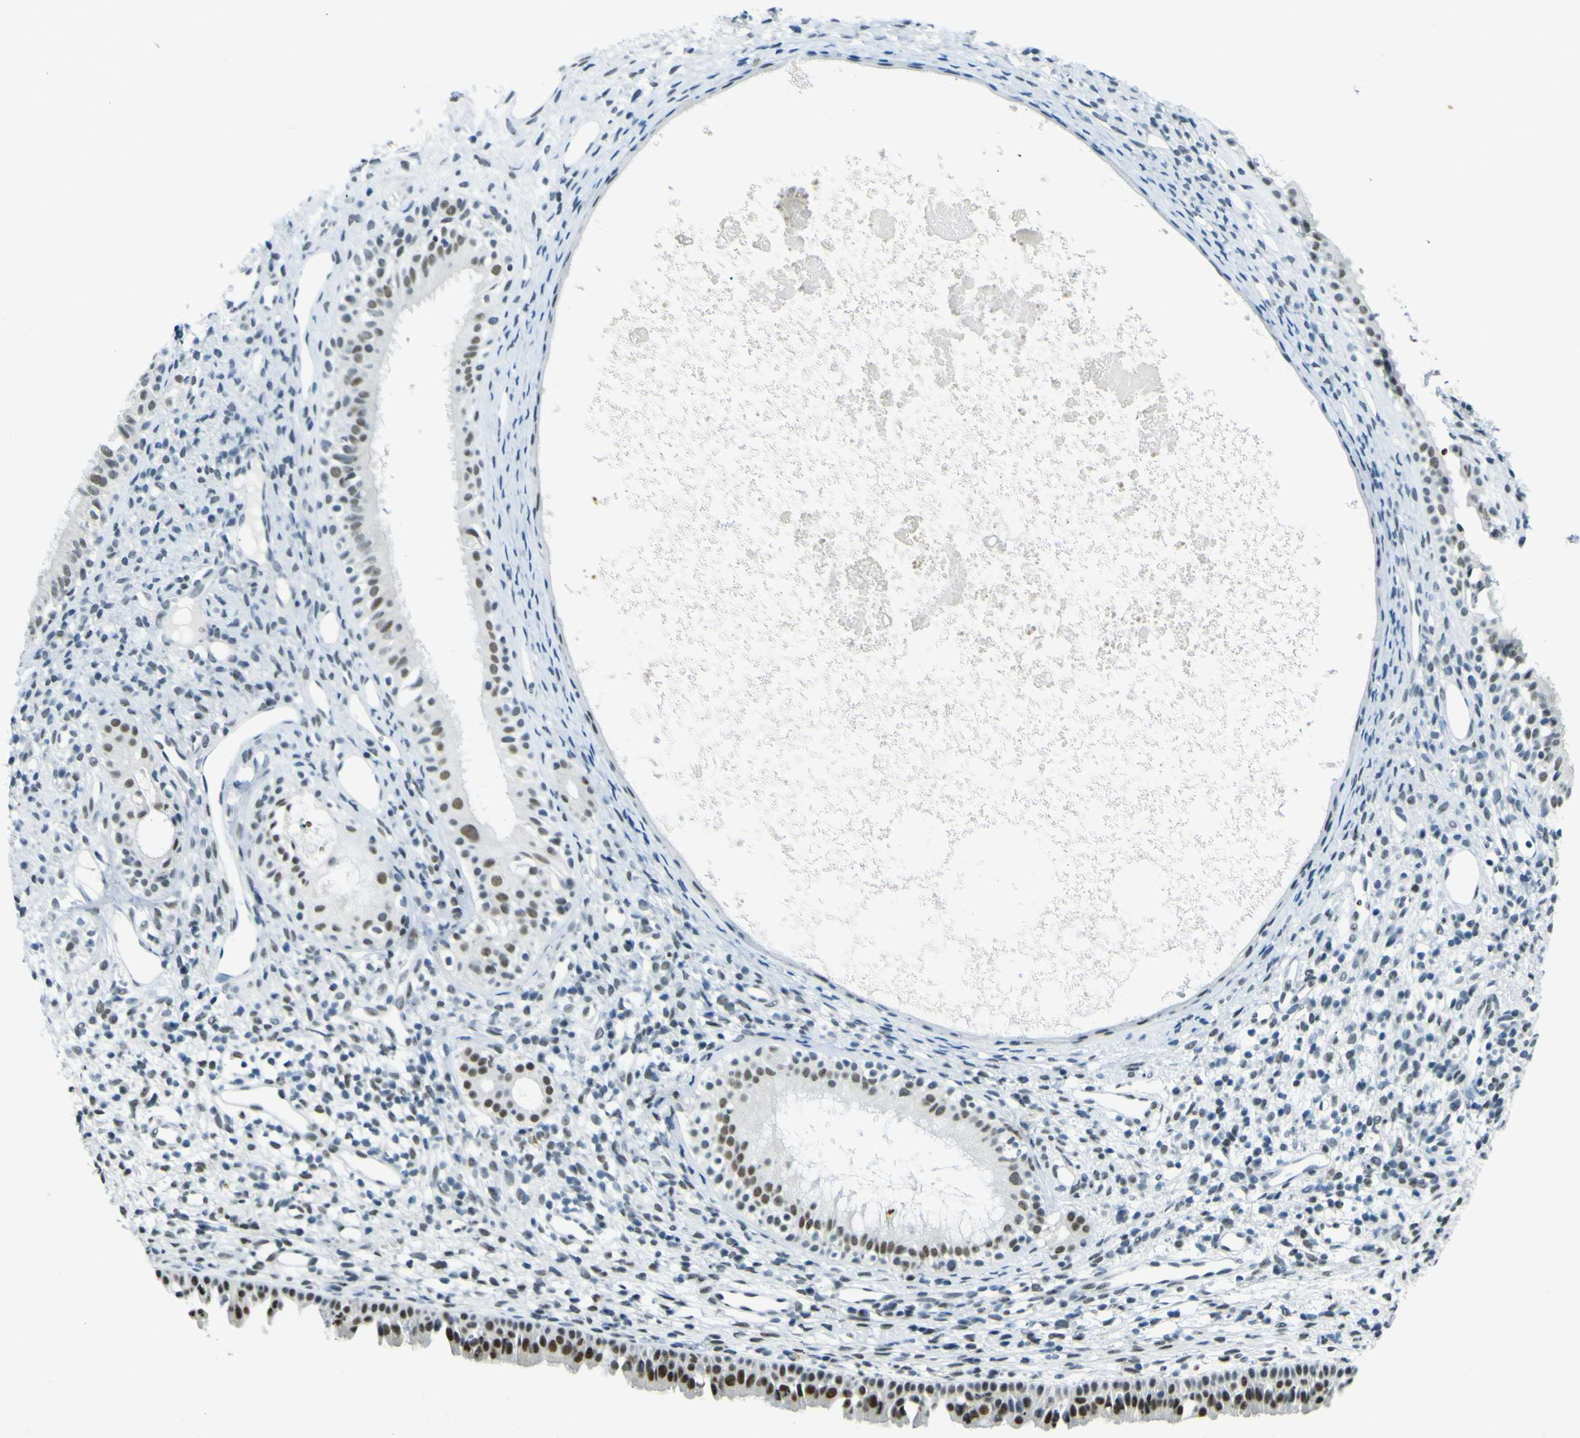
{"staining": {"intensity": "moderate", "quantity": "25%-75%", "location": "cytoplasmic/membranous"}, "tissue": "nasopharynx", "cell_type": "Respiratory epithelial cells", "image_type": "normal", "snomed": [{"axis": "morphology", "description": "Normal tissue, NOS"}, {"axis": "topography", "description": "Nasopharynx"}], "caption": "Moderate cytoplasmic/membranous expression is present in approximately 25%-75% of respiratory epithelial cells in benign nasopharynx.", "gene": "CEBPG", "patient": {"sex": "male", "age": 22}}